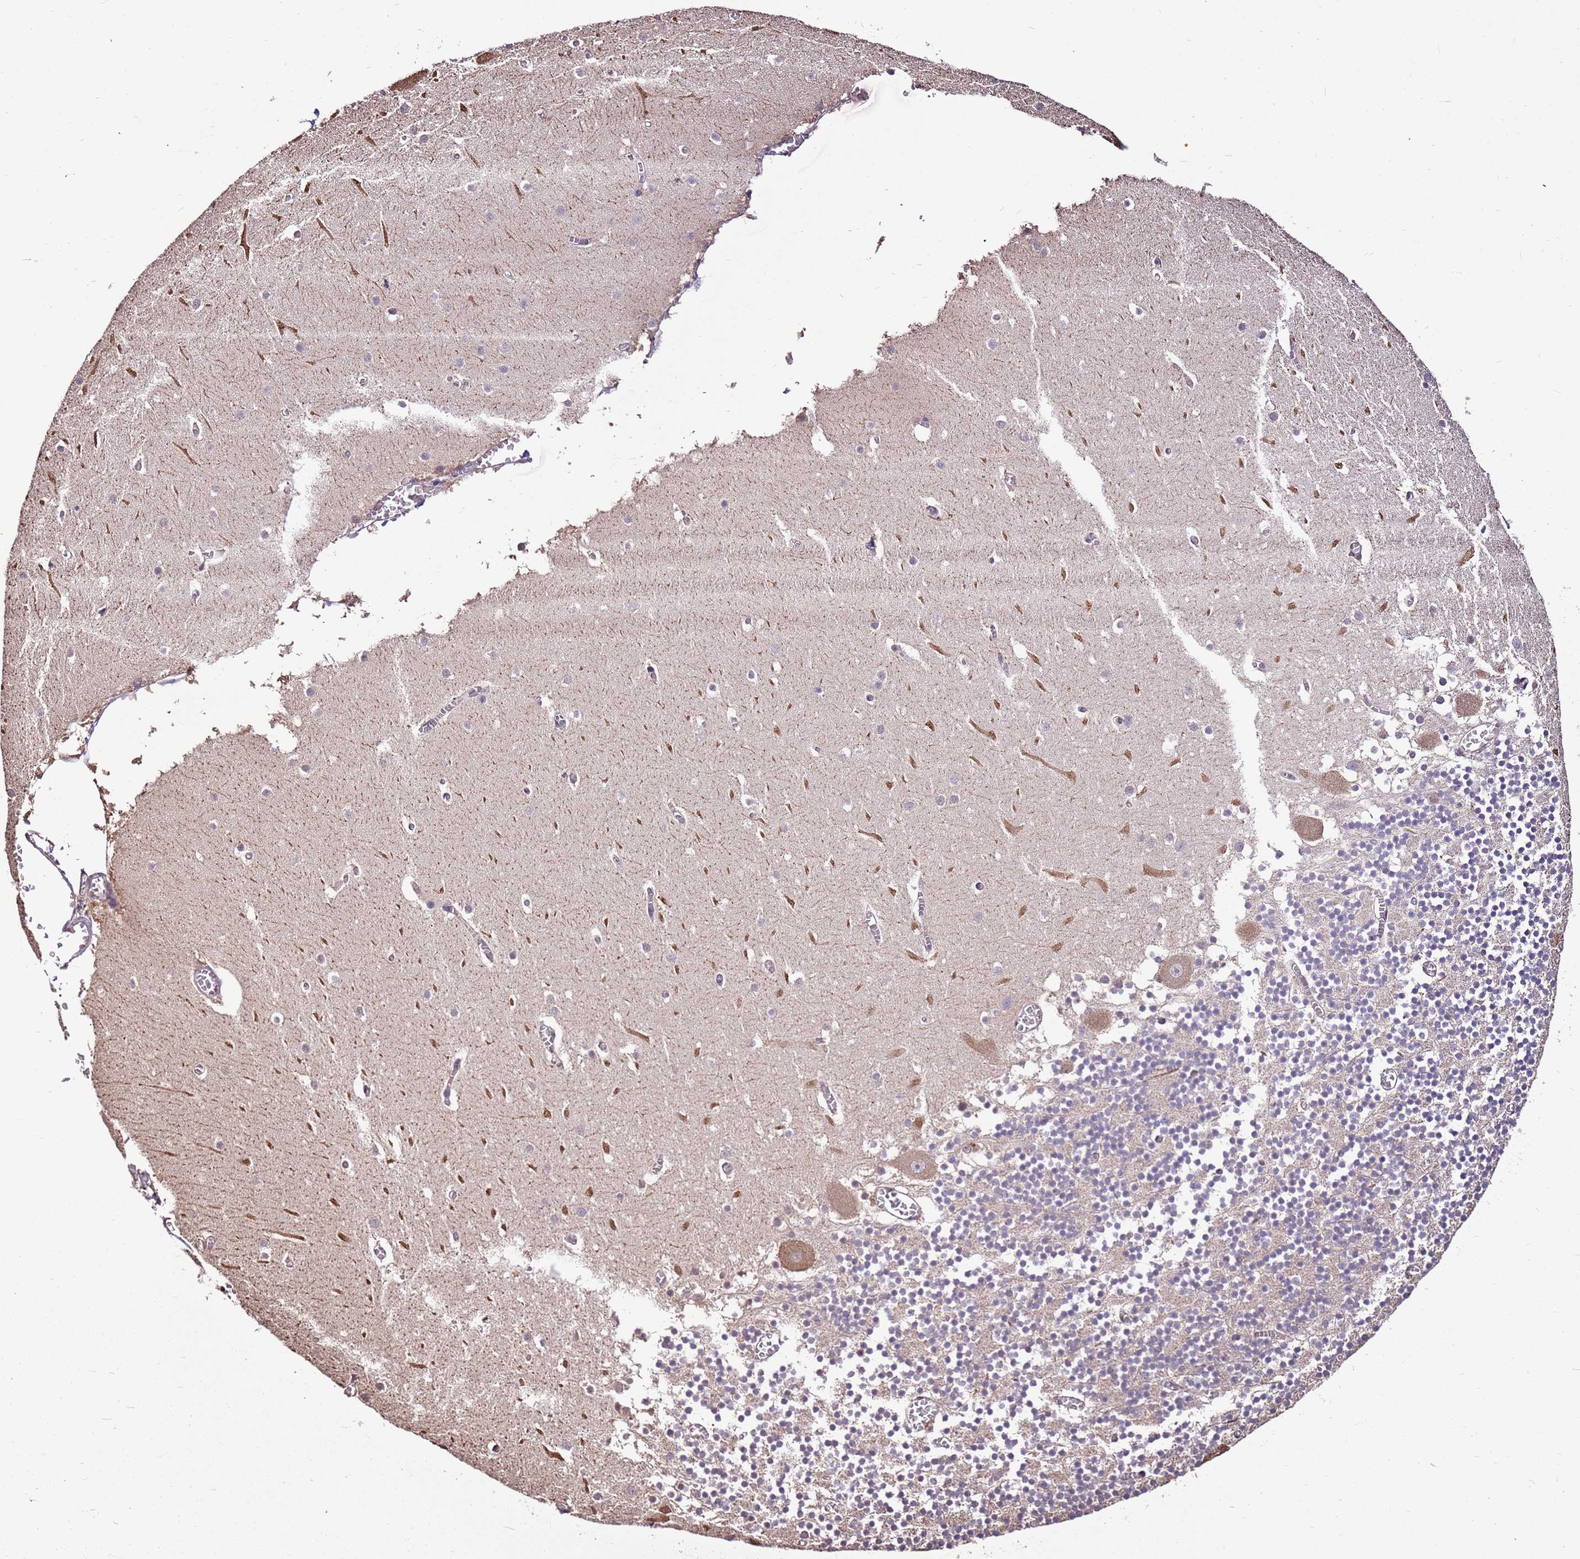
{"staining": {"intensity": "negative", "quantity": "none", "location": "none"}, "tissue": "cerebellum", "cell_type": "Cells in granular layer", "image_type": "normal", "snomed": [{"axis": "morphology", "description": "Normal tissue, NOS"}, {"axis": "topography", "description": "Cerebellum"}], "caption": "Immunohistochemical staining of benign cerebellum demonstrates no significant positivity in cells in granular layer. Nuclei are stained in blue.", "gene": "BBS5", "patient": {"sex": "female", "age": 28}}